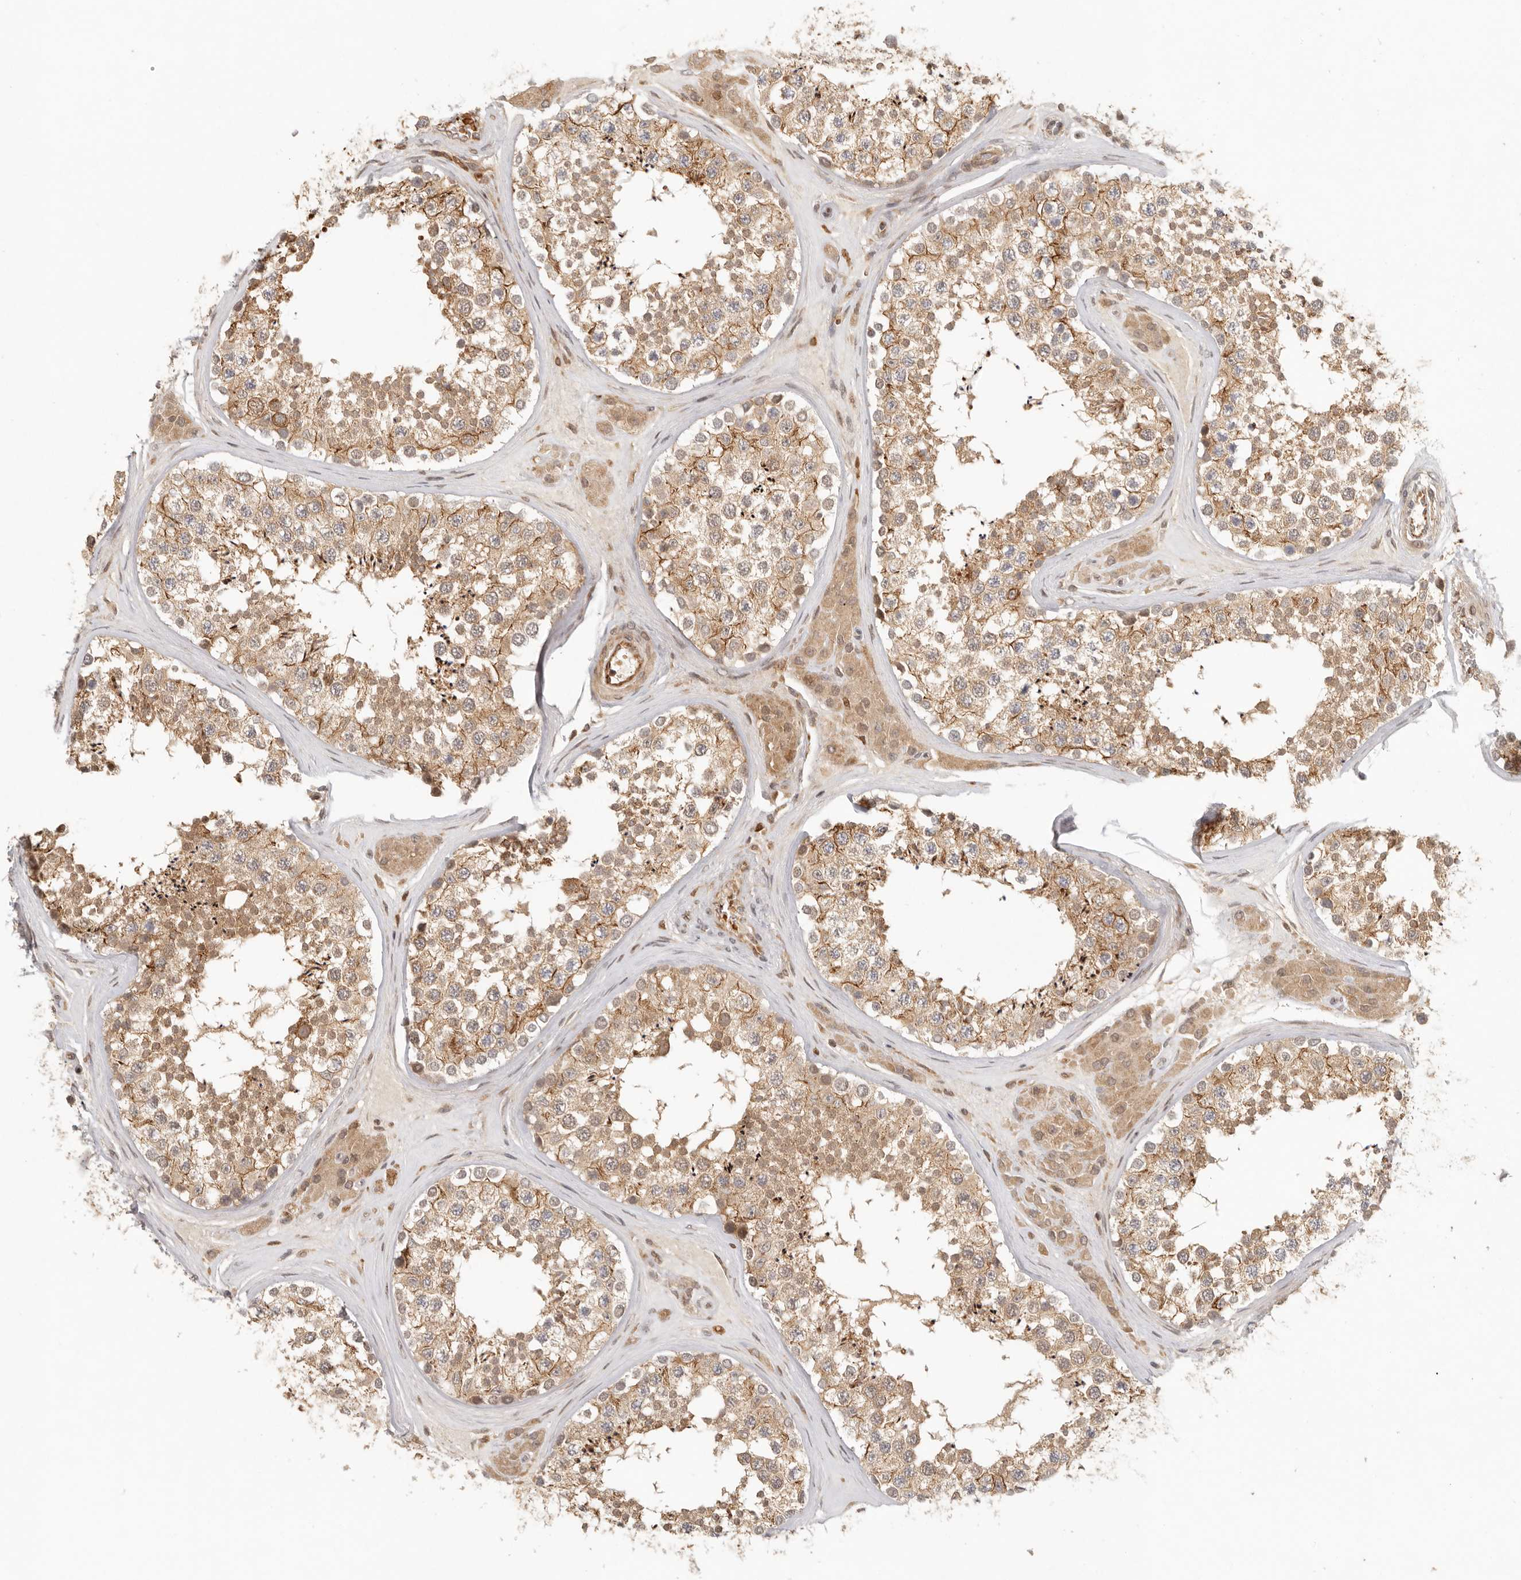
{"staining": {"intensity": "moderate", "quantity": ">75%", "location": "cytoplasmic/membranous"}, "tissue": "testis", "cell_type": "Cells in seminiferous ducts", "image_type": "normal", "snomed": [{"axis": "morphology", "description": "Normal tissue, NOS"}, {"axis": "topography", "description": "Testis"}], "caption": "Immunohistochemistry of unremarkable testis shows medium levels of moderate cytoplasmic/membranous positivity in about >75% of cells in seminiferous ducts. (DAB (3,3'-diaminobenzidine) IHC, brown staining for protein, blue staining for nuclei).", "gene": "AHDC1", "patient": {"sex": "male", "age": 46}}